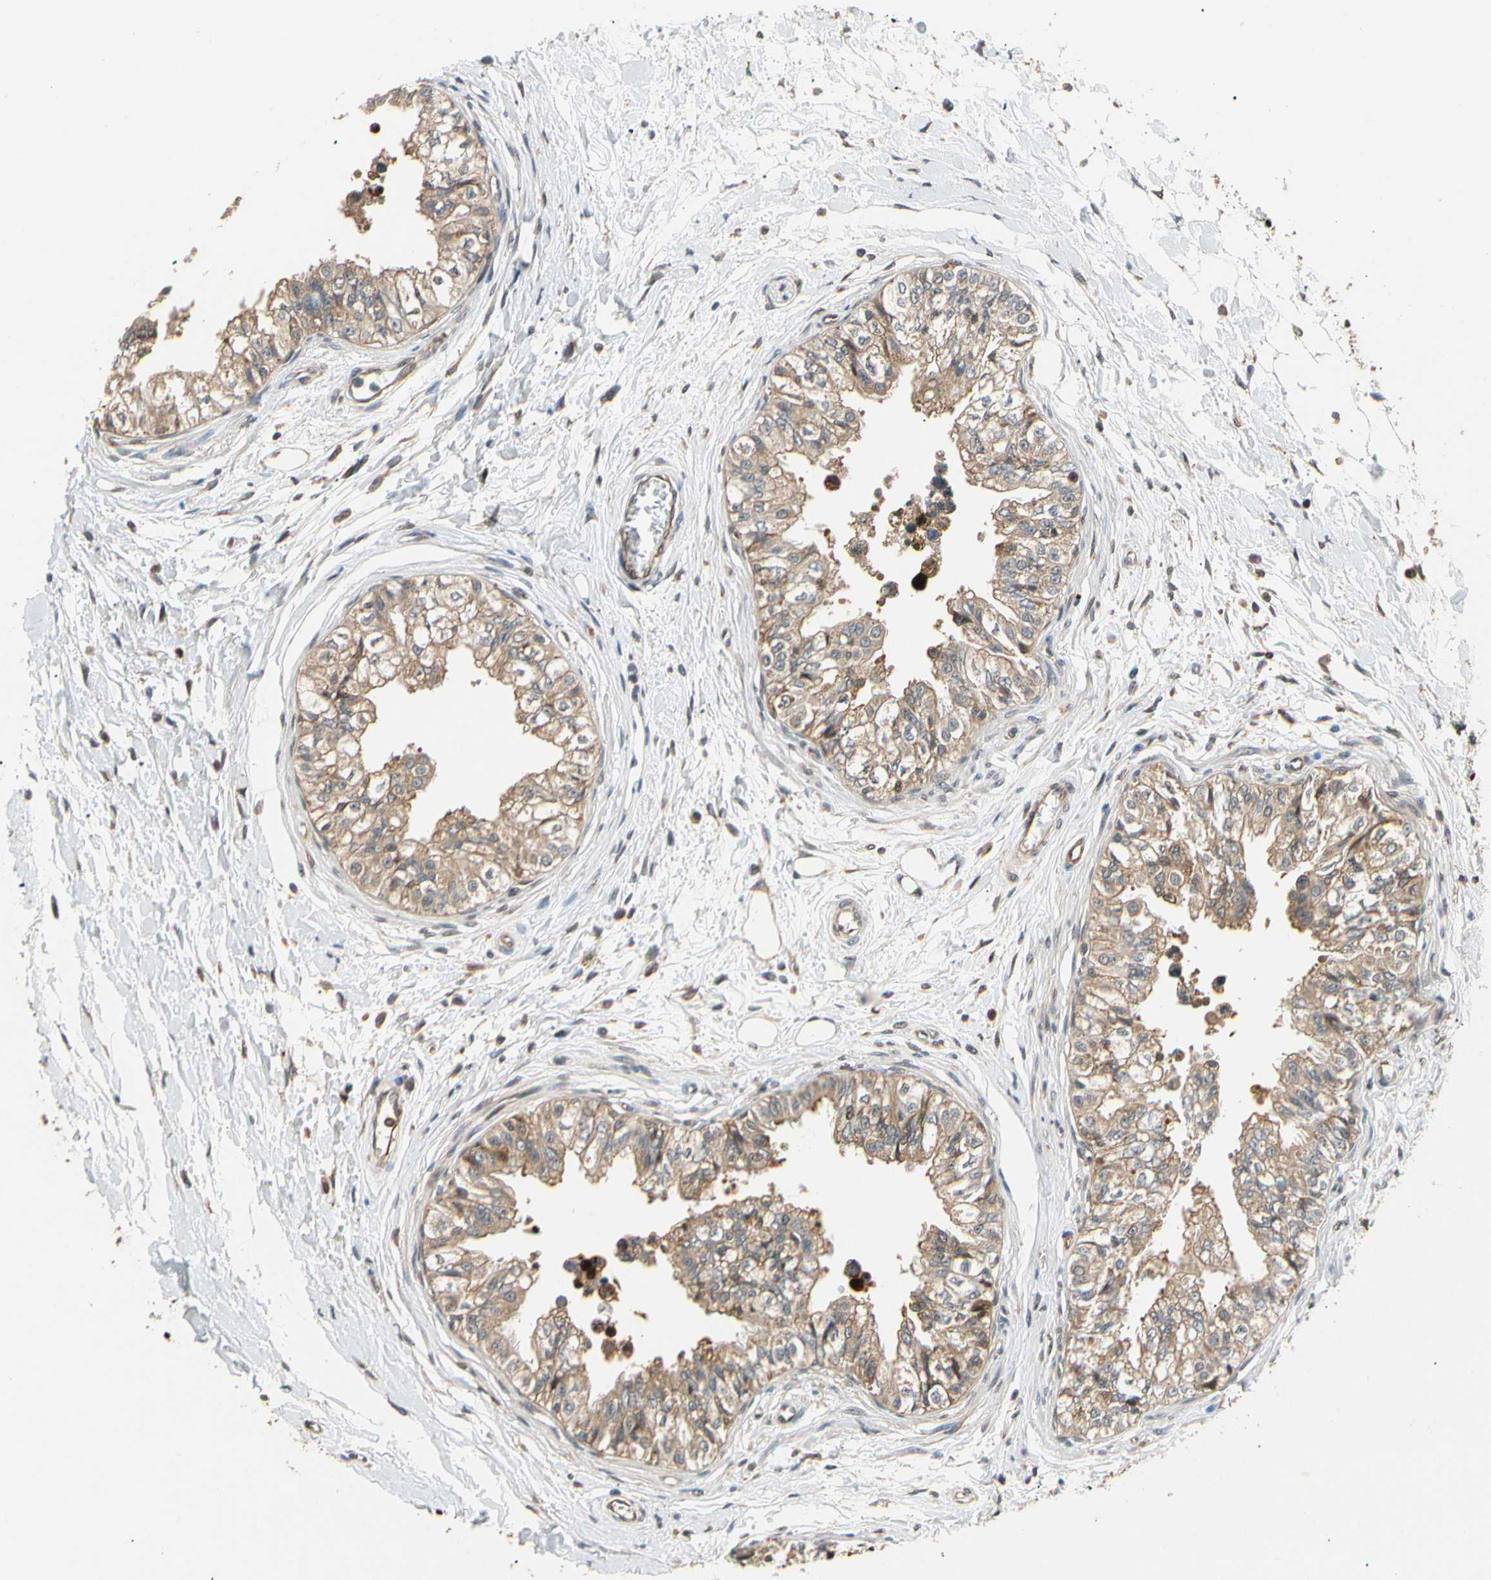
{"staining": {"intensity": "moderate", "quantity": ">75%", "location": "cytoplasmic/membranous,nuclear"}, "tissue": "epididymis", "cell_type": "Glandular cells", "image_type": "normal", "snomed": [{"axis": "morphology", "description": "Normal tissue, NOS"}, {"axis": "morphology", "description": "Adenocarcinoma, metastatic, NOS"}, {"axis": "topography", "description": "Testis"}, {"axis": "topography", "description": "Epididymis"}], "caption": "Protein staining of benign epididymis shows moderate cytoplasmic/membranous,nuclear staining in about >75% of glandular cells. (DAB = brown stain, brightfield microscopy at high magnification).", "gene": "EIF1AX", "patient": {"sex": "male", "age": 26}}